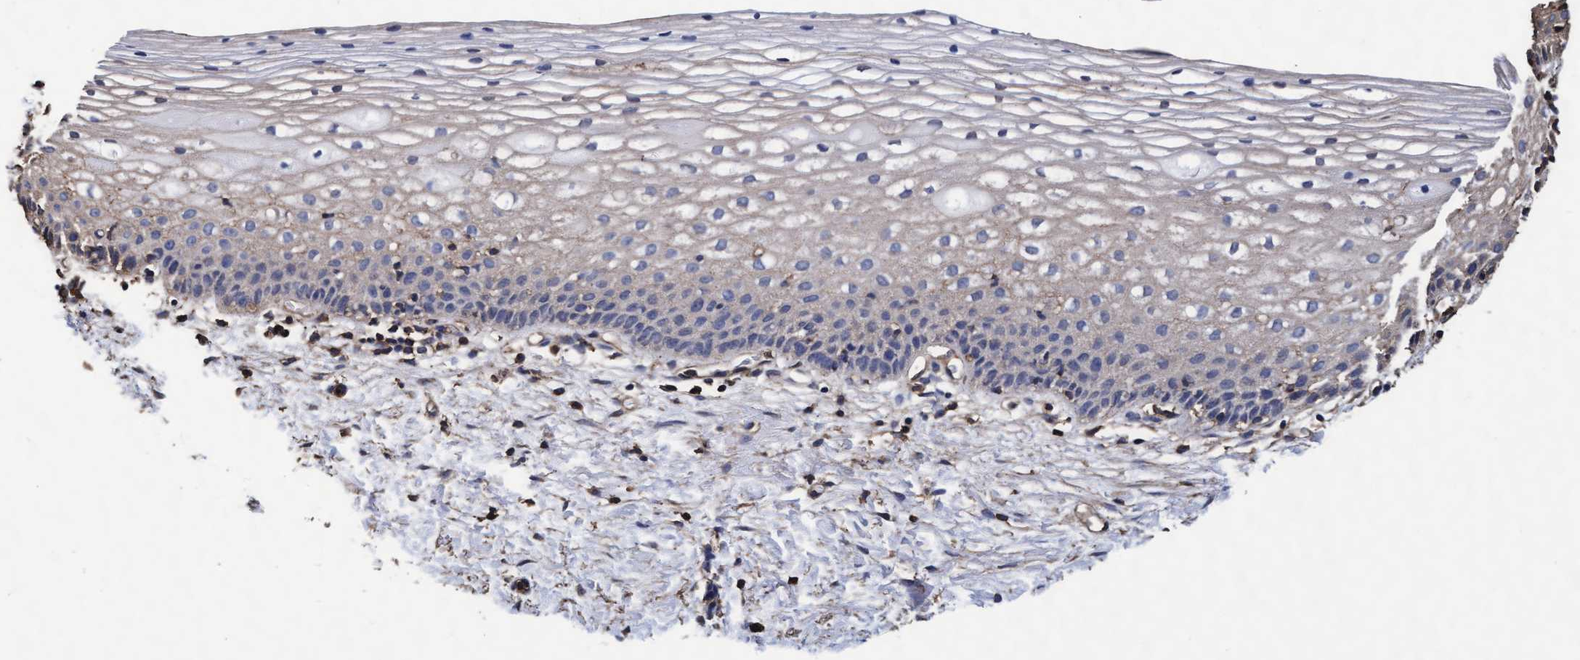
{"staining": {"intensity": "negative", "quantity": "none", "location": "none"}, "tissue": "cervix", "cell_type": "Glandular cells", "image_type": "normal", "snomed": [{"axis": "morphology", "description": "Normal tissue, NOS"}, {"axis": "topography", "description": "Cervix"}], "caption": "Glandular cells are negative for brown protein staining in unremarkable cervix. (Stains: DAB immunohistochemistry (IHC) with hematoxylin counter stain, Microscopy: brightfield microscopy at high magnification).", "gene": "GRHPR", "patient": {"sex": "female", "age": 72}}